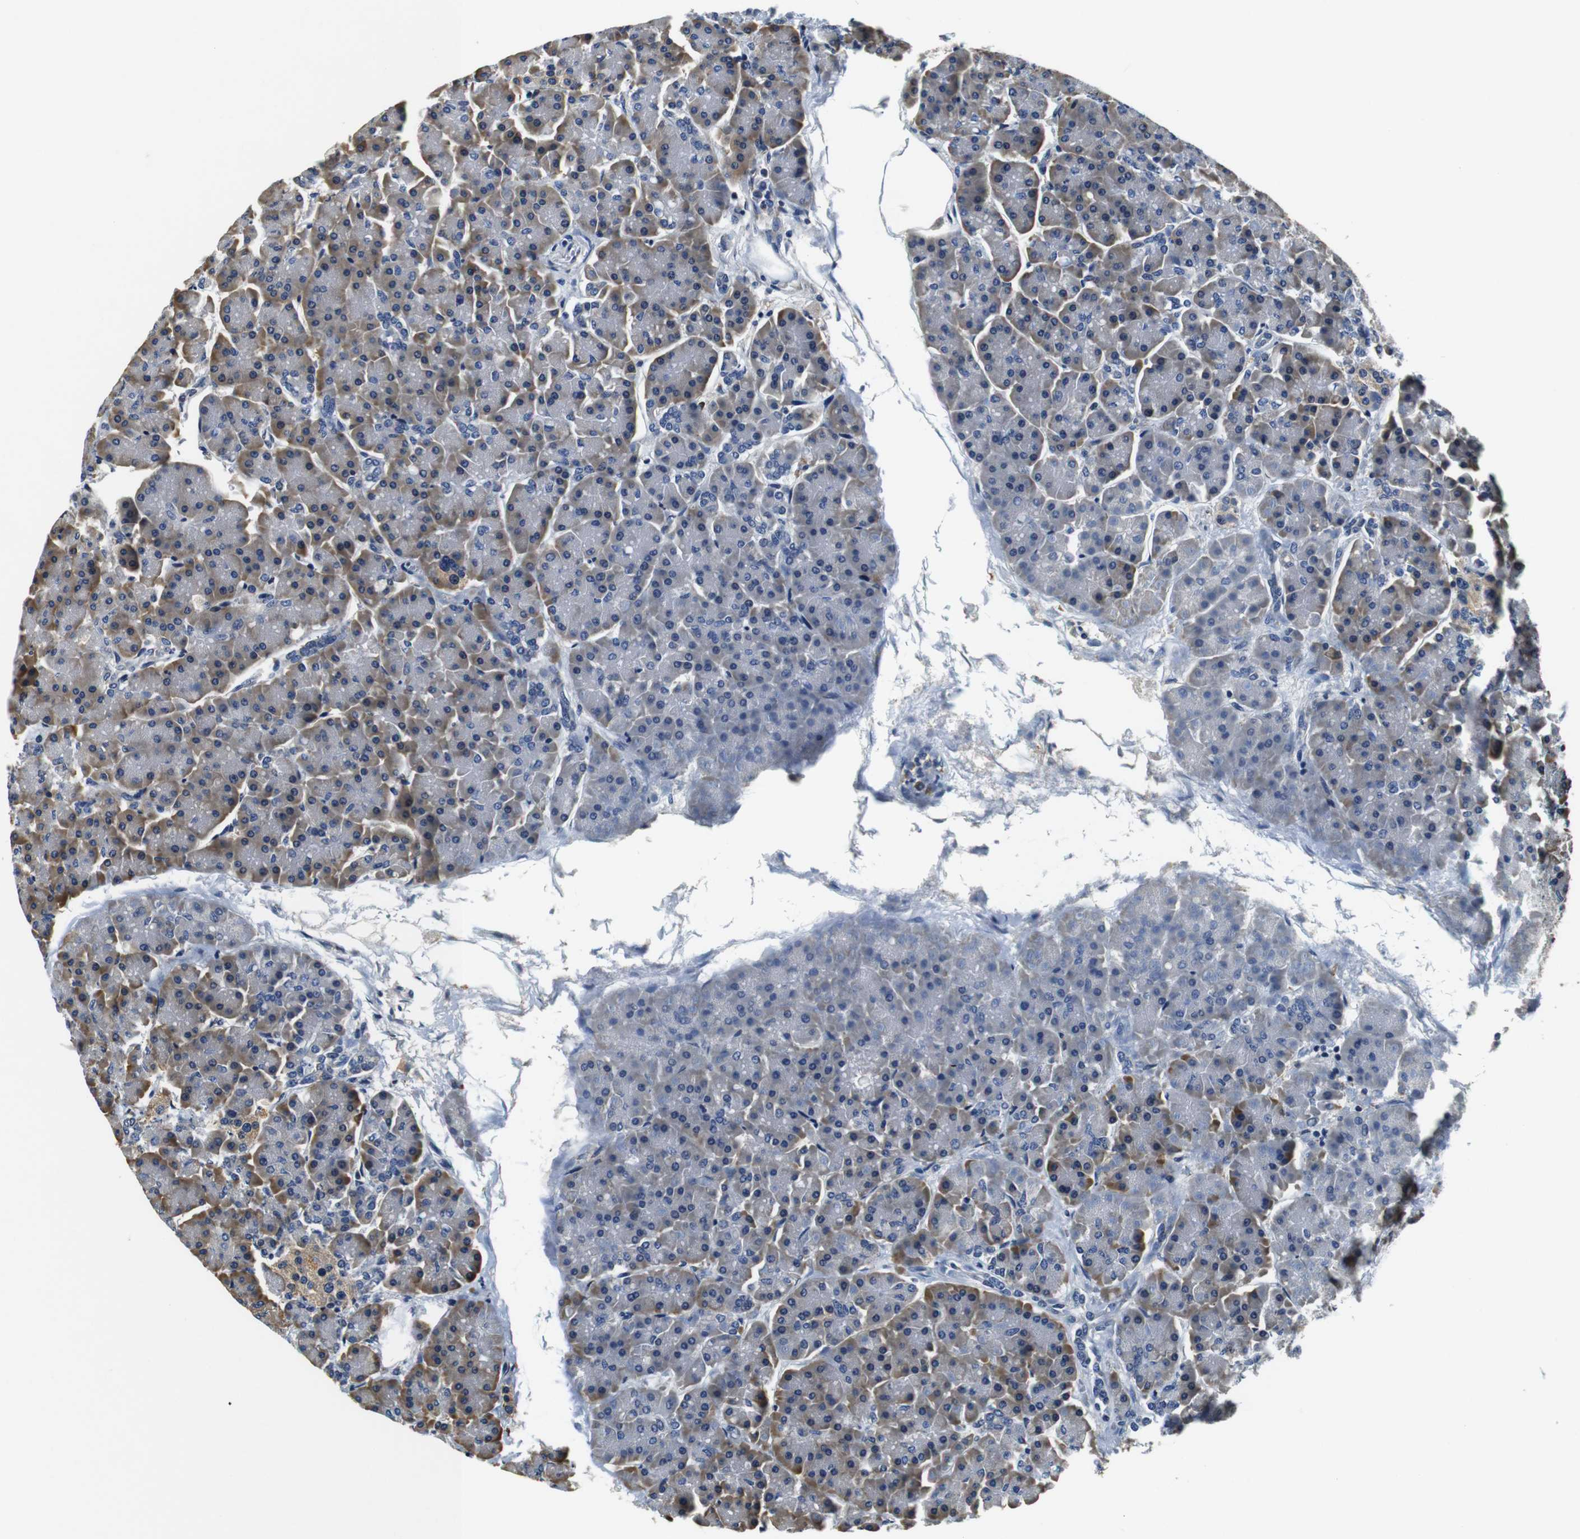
{"staining": {"intensity": "moderate", "quantity": "25%-75%", "location": "cytoplasmic/membranous"}, "tissue": "pancreas", "cell_type": "Exocrine glandular cells", "image_type": "normal", "snomed": [{"axis": "morphology", "description": "Normal tissue, NOS"}, {"axis": "topography", "description": "Pancreas"}], "caption": "Protein staining by immunohistochemistry reveals moderate cytoplasmic/membranous positivity in approximately 25%-75% of exocrine glandular cells in normal pancreas. (DAB = brown stain, brightfield microscopy at high magnification).", "gene": "COL1A1", "patient": {"sex": "female", "age": 70}}